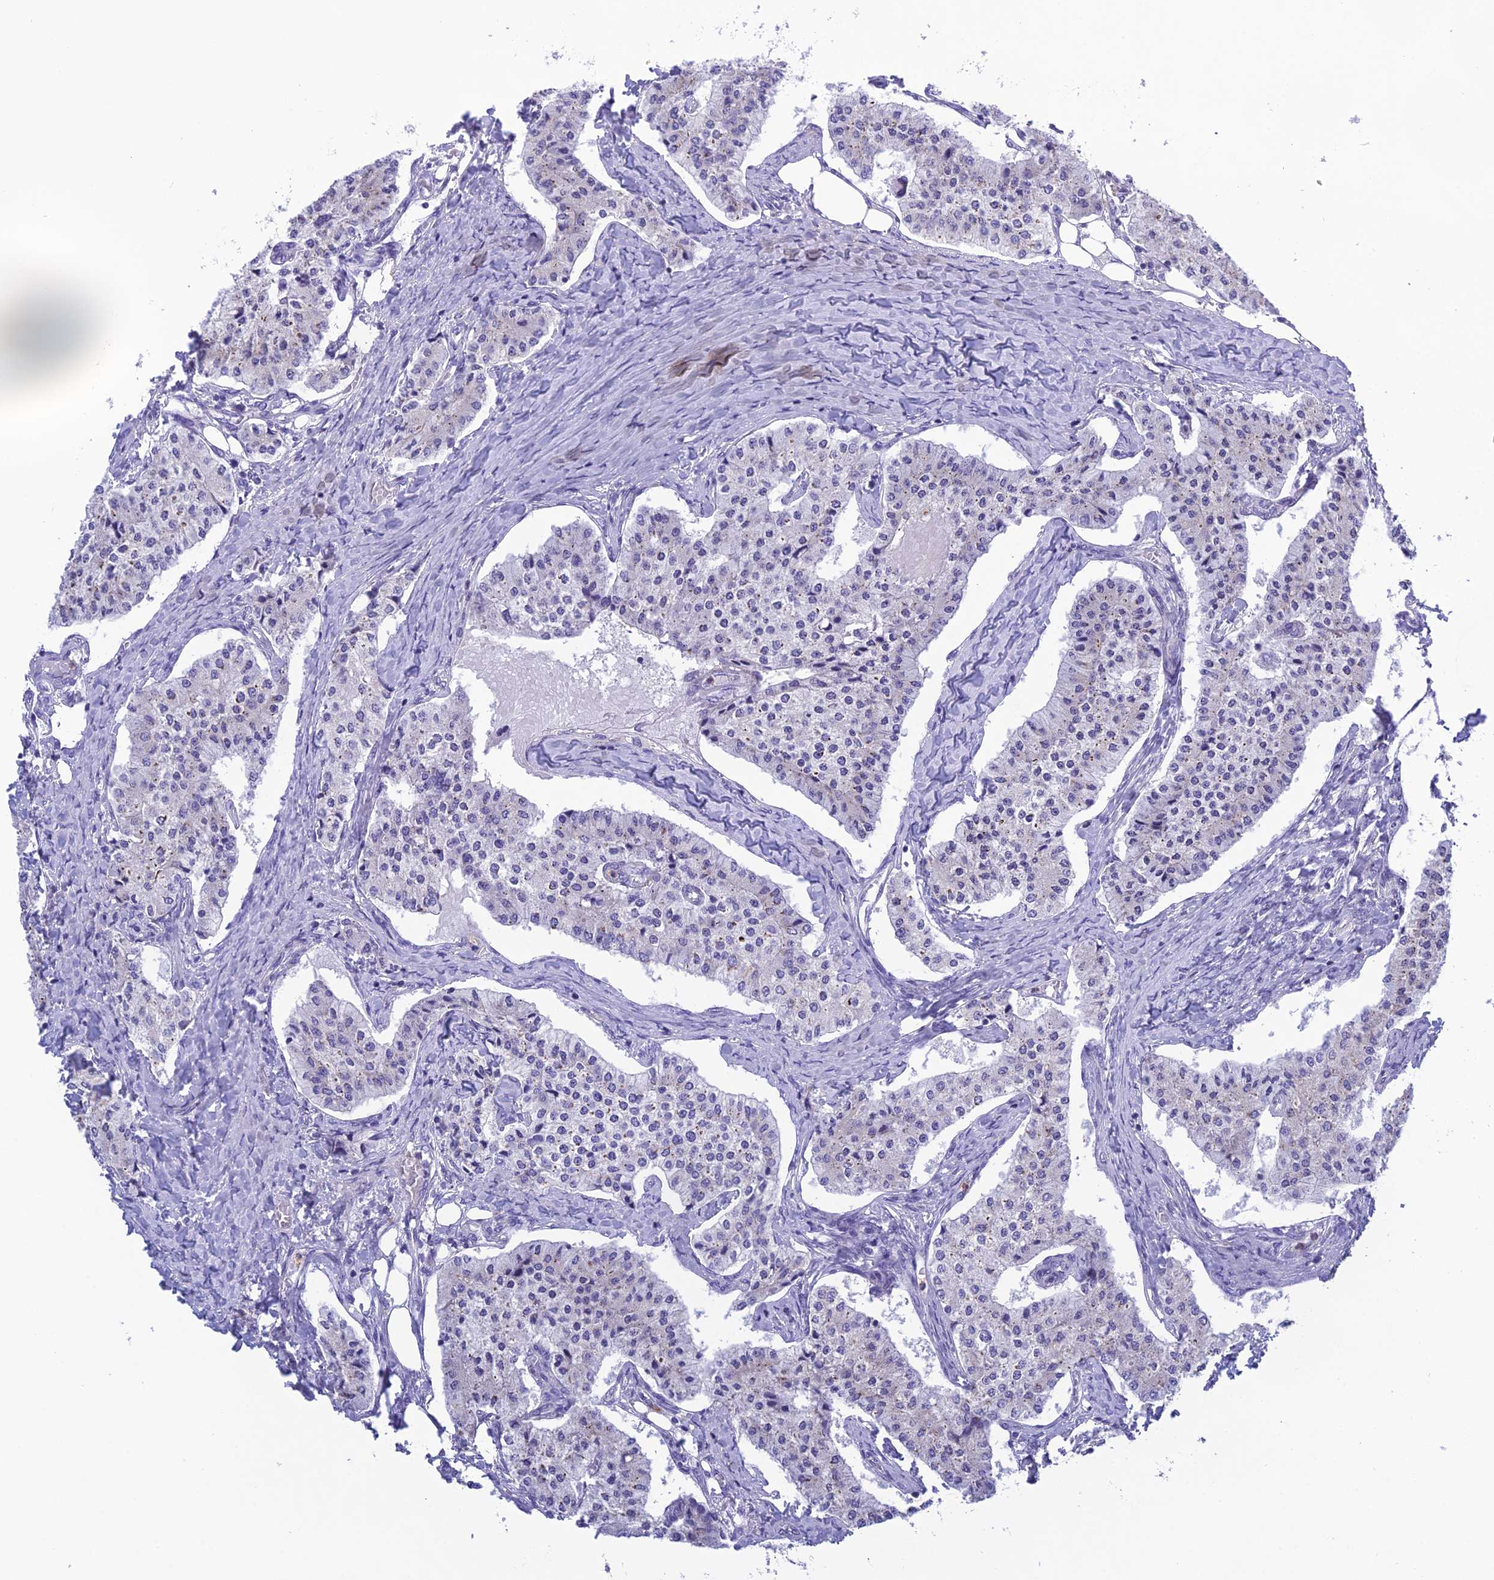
{"staining": {"intensity": "negative", "quantity": "none", "location": "none"}, "tissue": "carcinoid", "cell_type": "Tumor cells", "image_type": "cancer", "snomed": [{"axis": "morphology", "description": "Carcinoid, malignant, NOS"}, {"axis": "topography", "description": "Colon"}], "caption": "DAB immunohistochemical staining of human malignant carcinoid reveals no significant positivity in tumor cells.", "gene": "KIAA0408", "patient": {"sex": "female", "age": 52}}